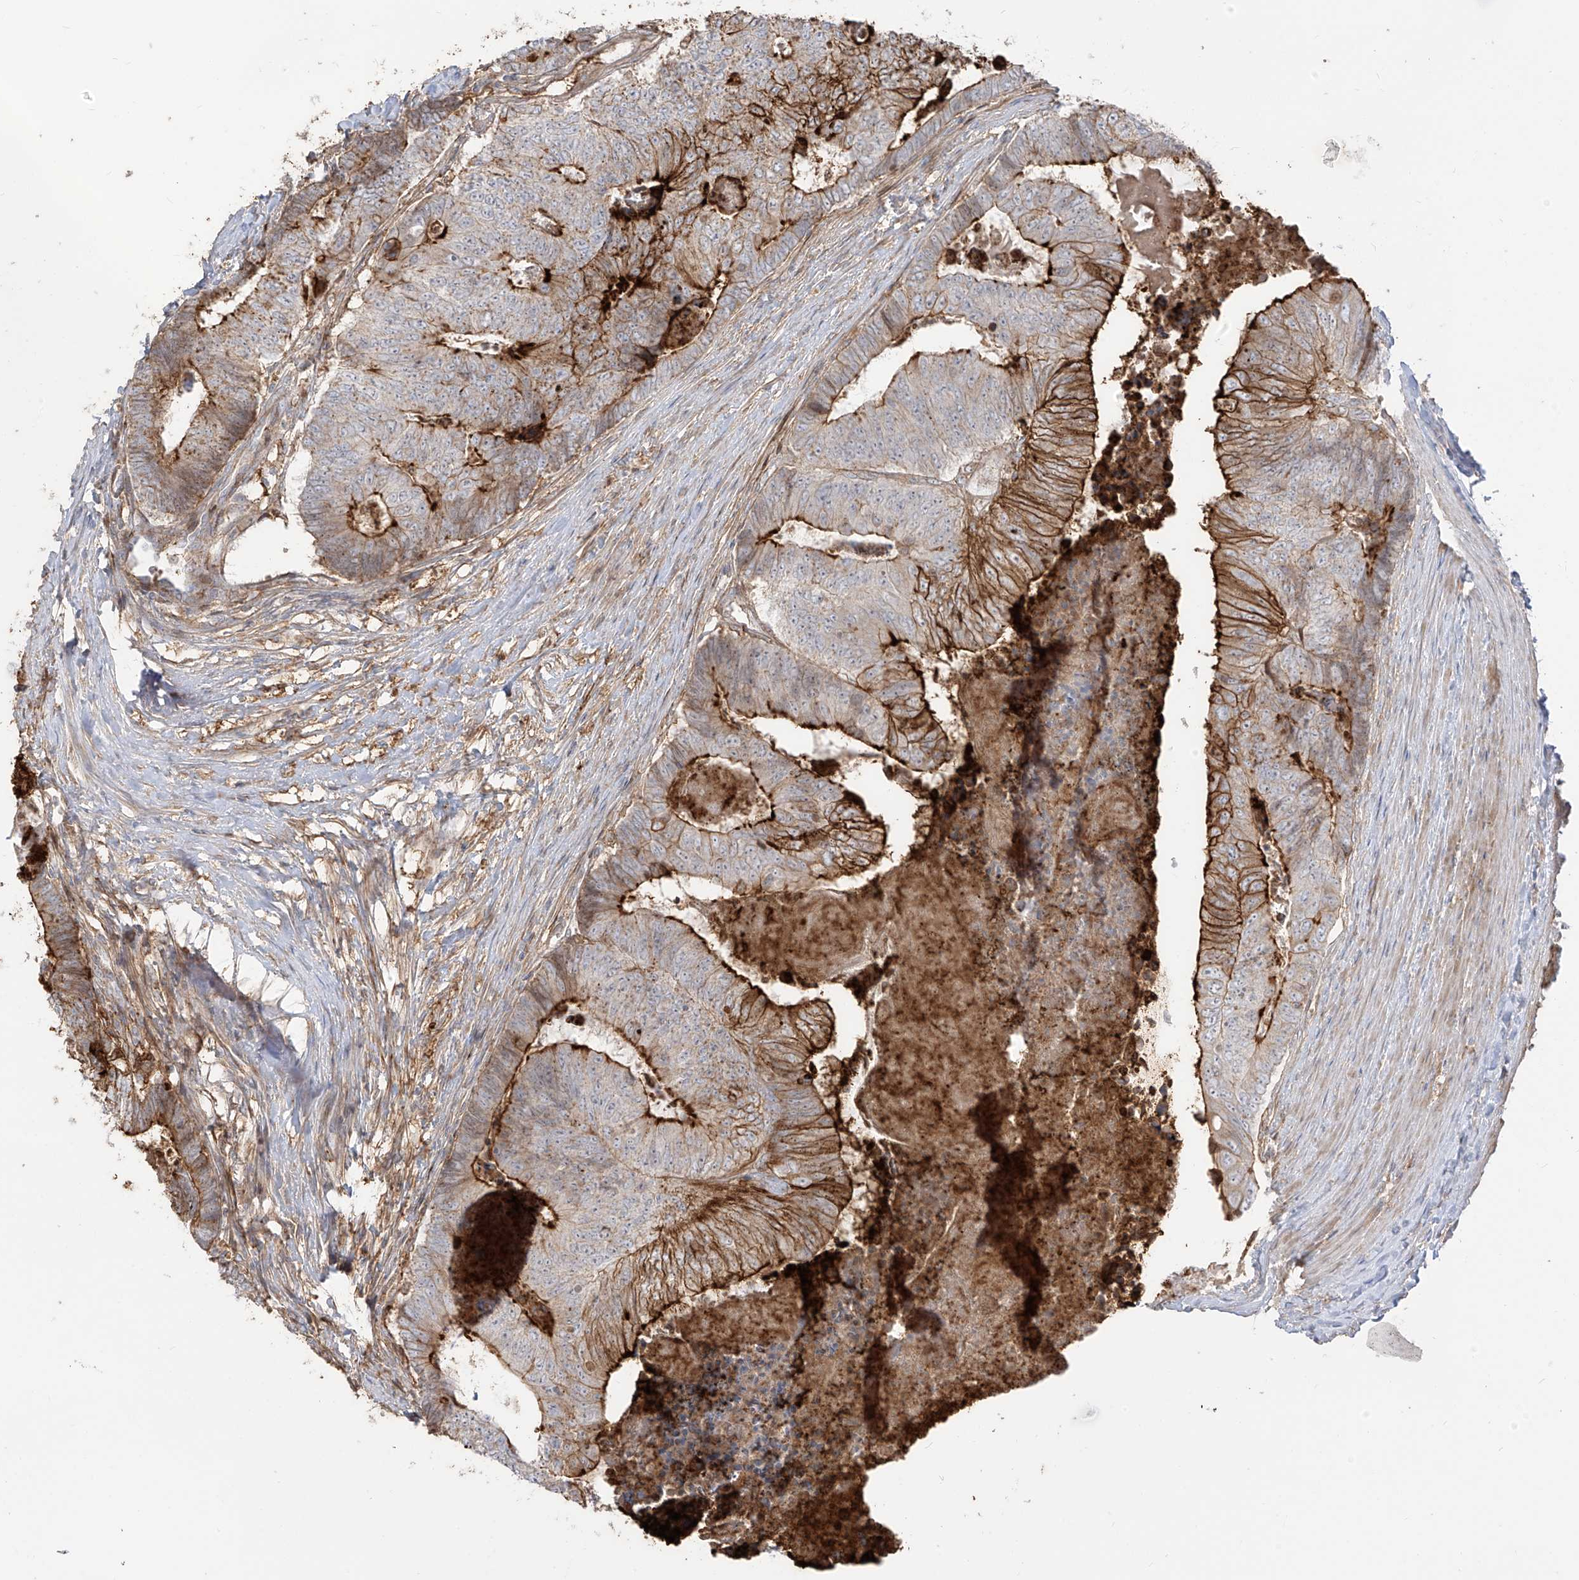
{"staining": {"intensity": "strong", "quantity": "<25%", "location": "cytoplasmic/membranous"}, "tissue": "colorectal cancer", "cell_type": "Tumor cells", "image_type": "cancer", "snomed": [{"axis": "morphology", "description": "Adenocarcinoma, NOS"}, {"axis": "topography", "description": "Colon"}], "caption": "Protein analysis of colorectal cancer (adenocarcinoma) tissue reveals strong cytoplasmic/membranous staining in approximately <25% of tumor cells.", "gene": "ZGRF1", "patient": {"sex": "female", "age": 67}}